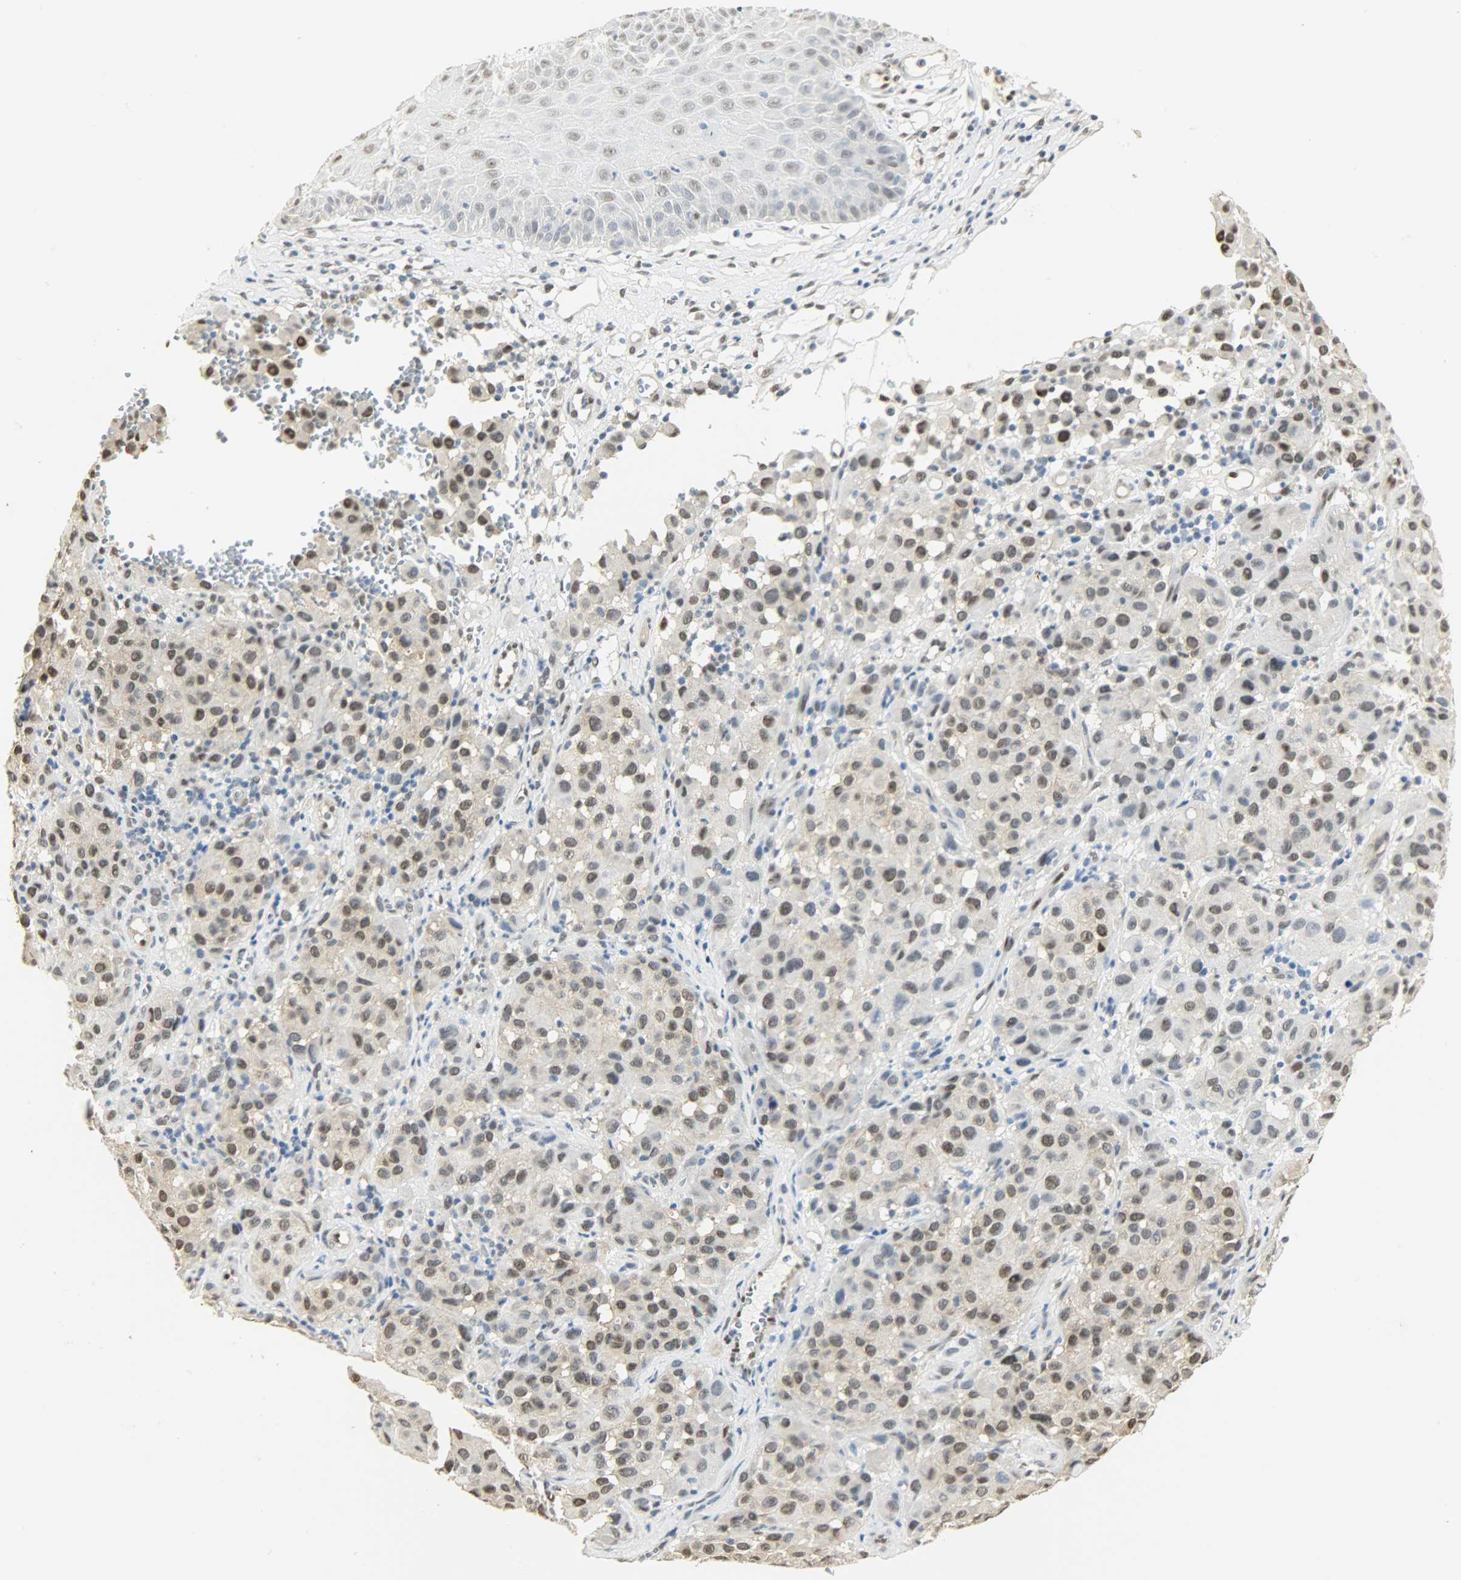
{"staining": {"intensity": "weak", "quantity": "25%-75%", "location": "nuclear"}, "tissue": "melanoma", "cell_type": "Tumor cells", "image_type": "cancer", "snomed": [{"axis": "morphology", "description": "Malignant melanoma, NOS"}, {"axis": "topography", "description": "Skin"}], "caption": "Human melanoma stained with a protein marker shows weak staining in tumor cells.", "gene": "NPEPL1", "patient": {"sex": "female", "age": 21}}